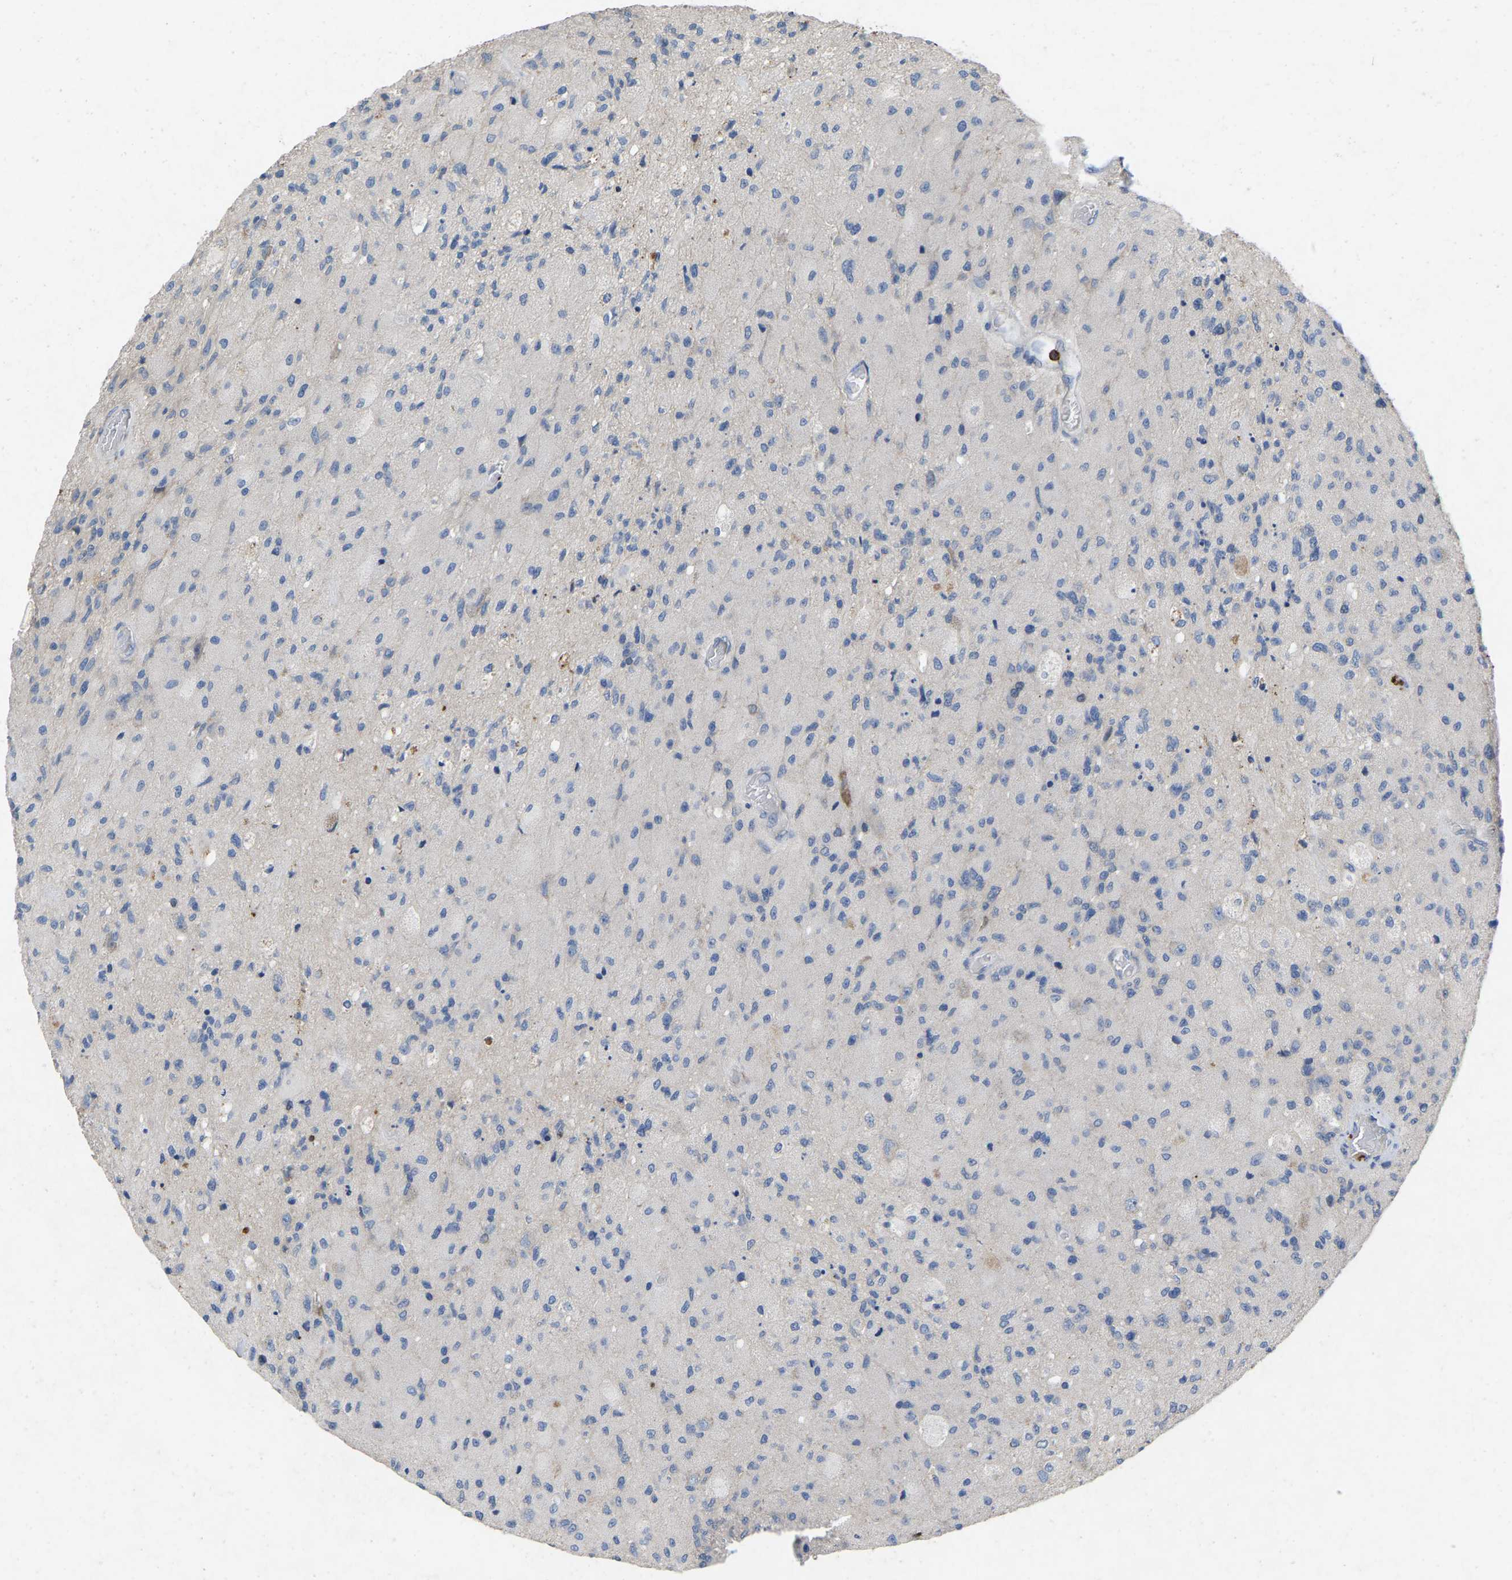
{"staining": {"intensity": "negative", "quantity": "none", "location": "none"}, "tissue": "glioma", "cell_type": "Tumor cells", "image_type": "cancer", "snomed": [{"axis": "morphology", "description": "Normal tissue, NOS"}, {"axis": "morphology", "description": "Glioma, malignant, High grade"}, {"axis": "topography", "description": "Cerebral cortex"}], "caption": "Tumor cells show no significant protein expression in glioma.", "gene": "RHEB", "patient": {"sex": "male", "age": 77}}